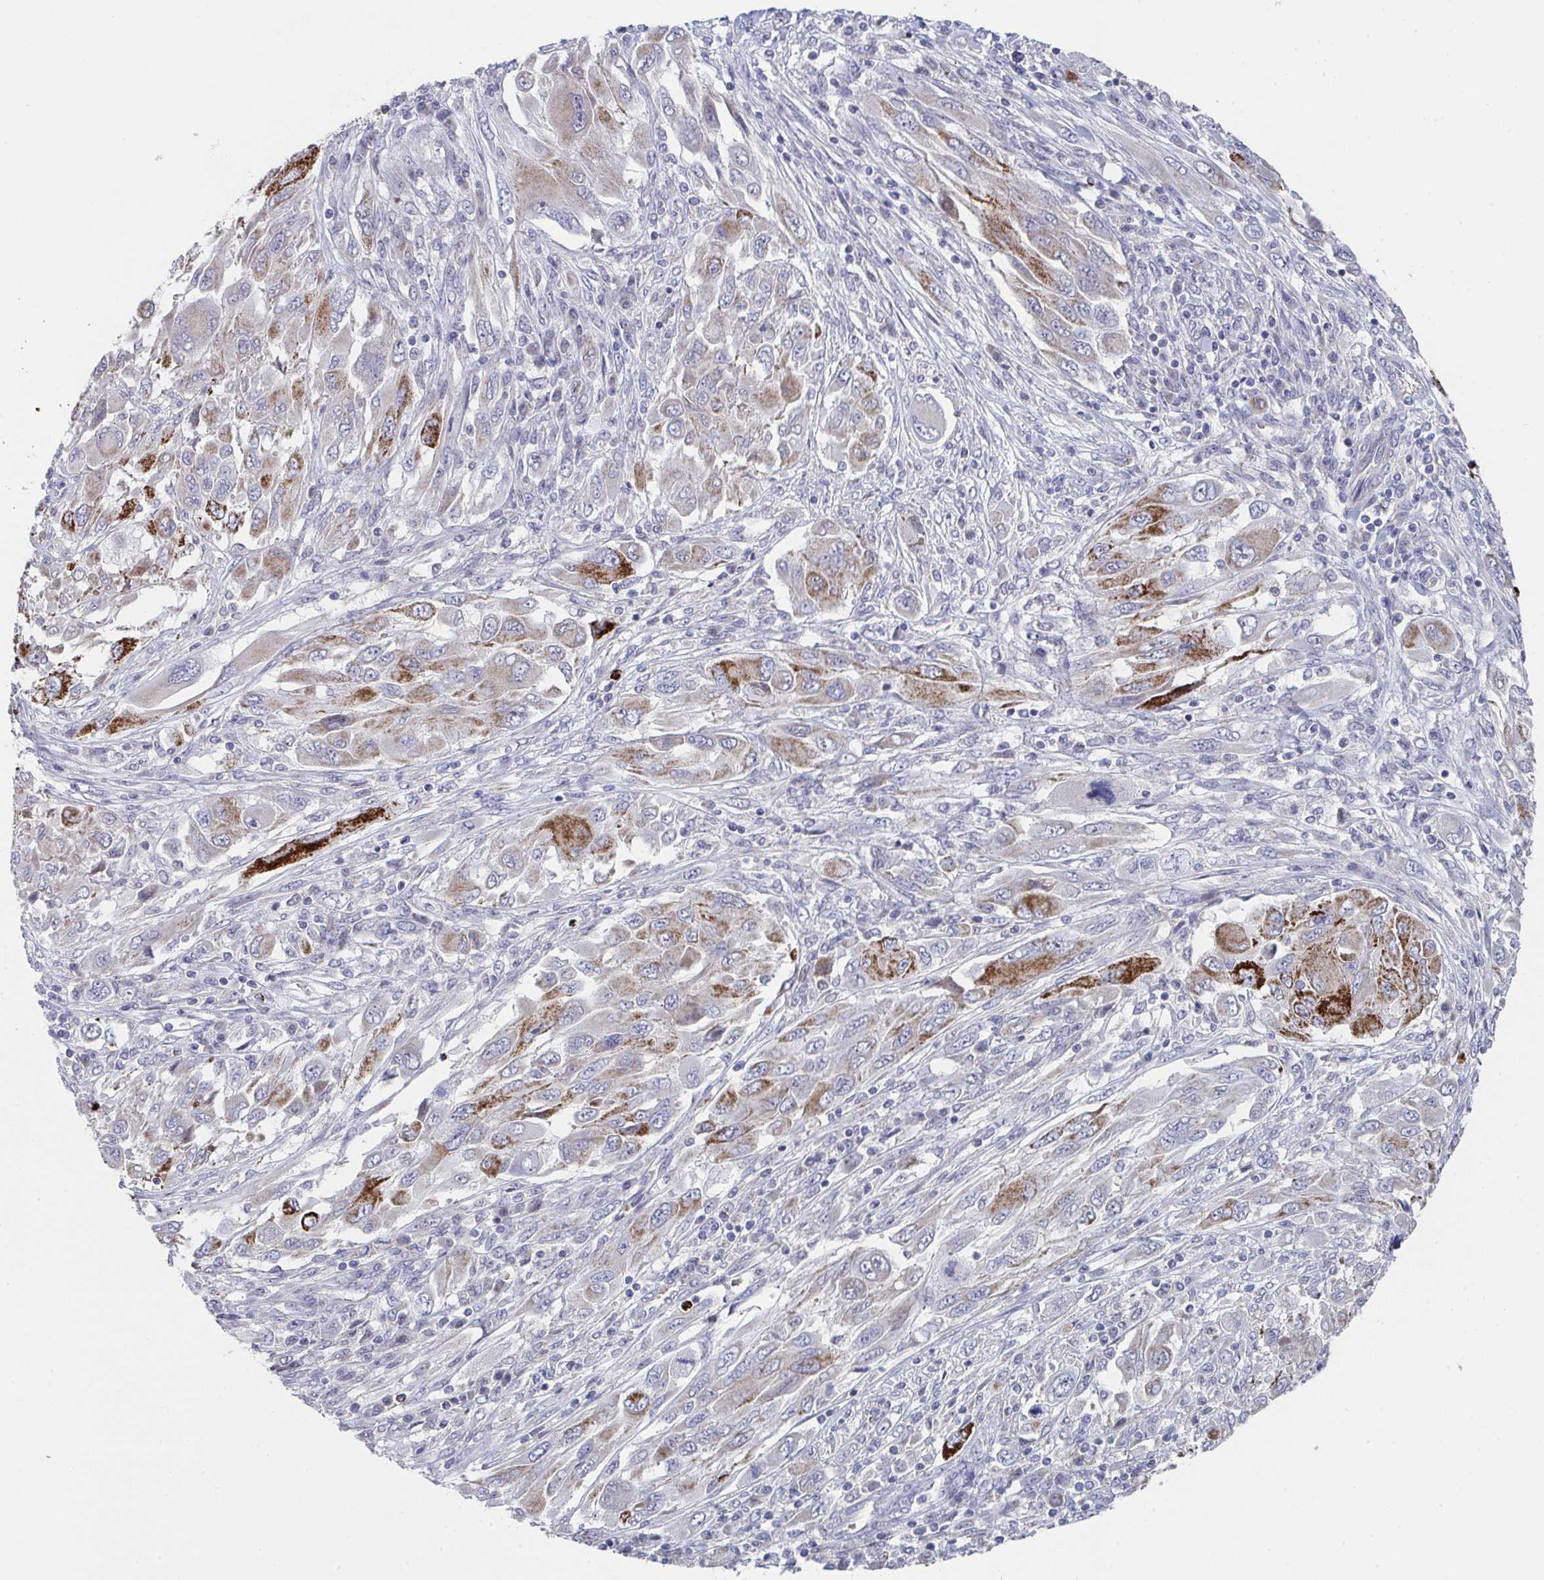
{"staining": {"intensity": "strong", "quantity": "25%-75%", "location": "cytoplasmic/membranous"}, "tissue": "melanoma", "cell_type": "Tumor cells", "image_type": "cancer", "snomed": [{"axis": "morphology", "description": "Malignant melanoma, NOS"}, {"axis": "topography", "description": "Skin"}], "caption": "DAB immunohistochemical staining of human melanoma demonstrates strong cytoplasmic/membranous protein expression in about 25%-75% of tumor cells.", "gene": "VWDE", "patient": {"sex": "female", "age": 91}}